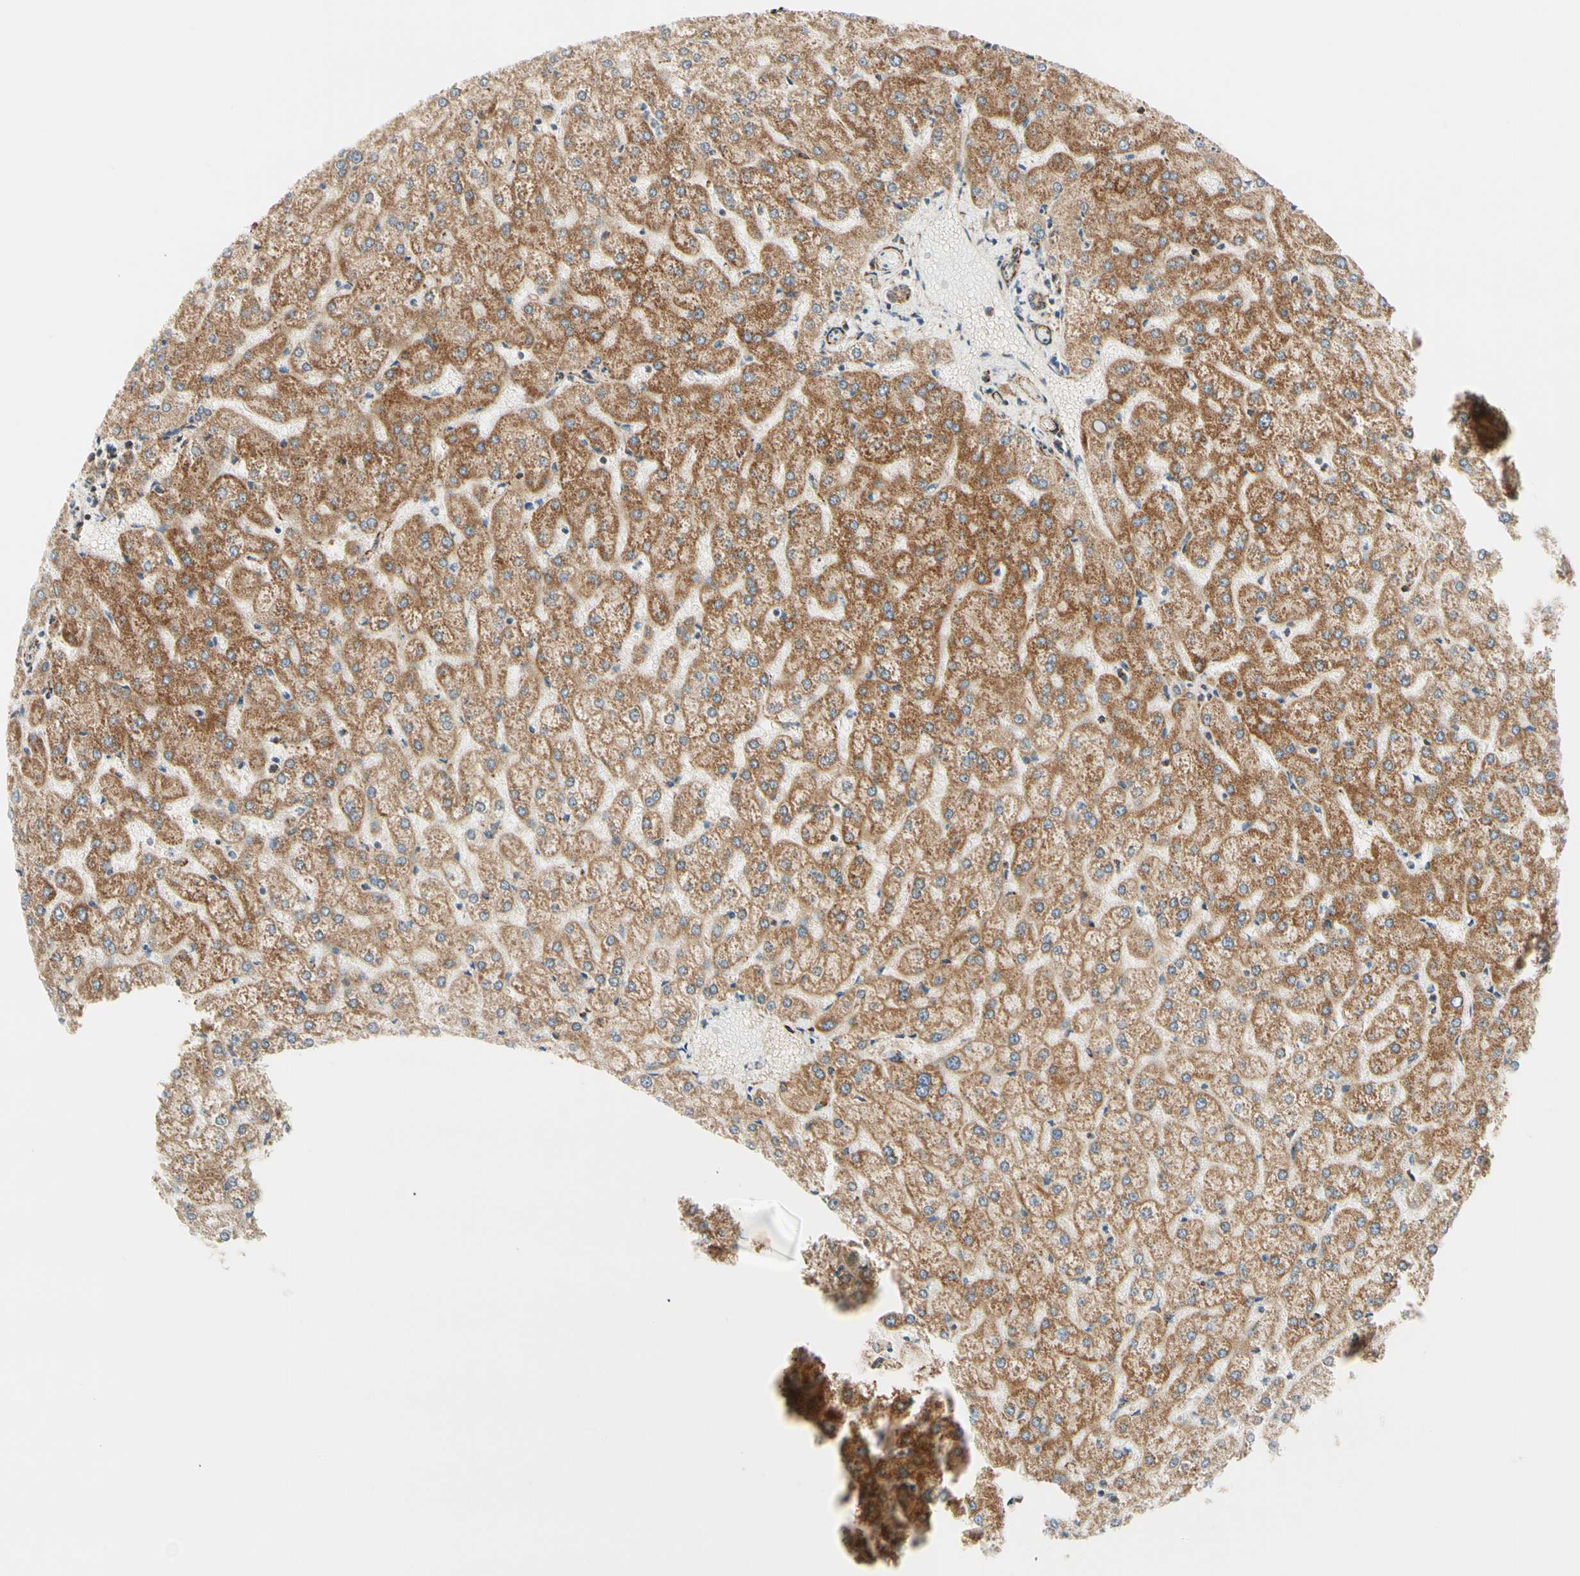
{"staining": {"intensity": "moderate", "quantity": ">75%", "location": "cytoplasmic/membranous"}, "tissue": "liver", "cell_type": "Cholangiocytes", "image_type": "normal", "snomed": [{"axis": "morphology", "description": "Normal tissue, NOS"}, {"axis": "topography", "description": "Liver"}], "caption": "This is a micrograph of immunohistochemistry staining of unremarkable liver, which shows moderate expression in the cytoplasmic/membranous of cholangiocytes.", "gene": "TBC1D10A", "patient": {"sex": "female", "age": 32}}